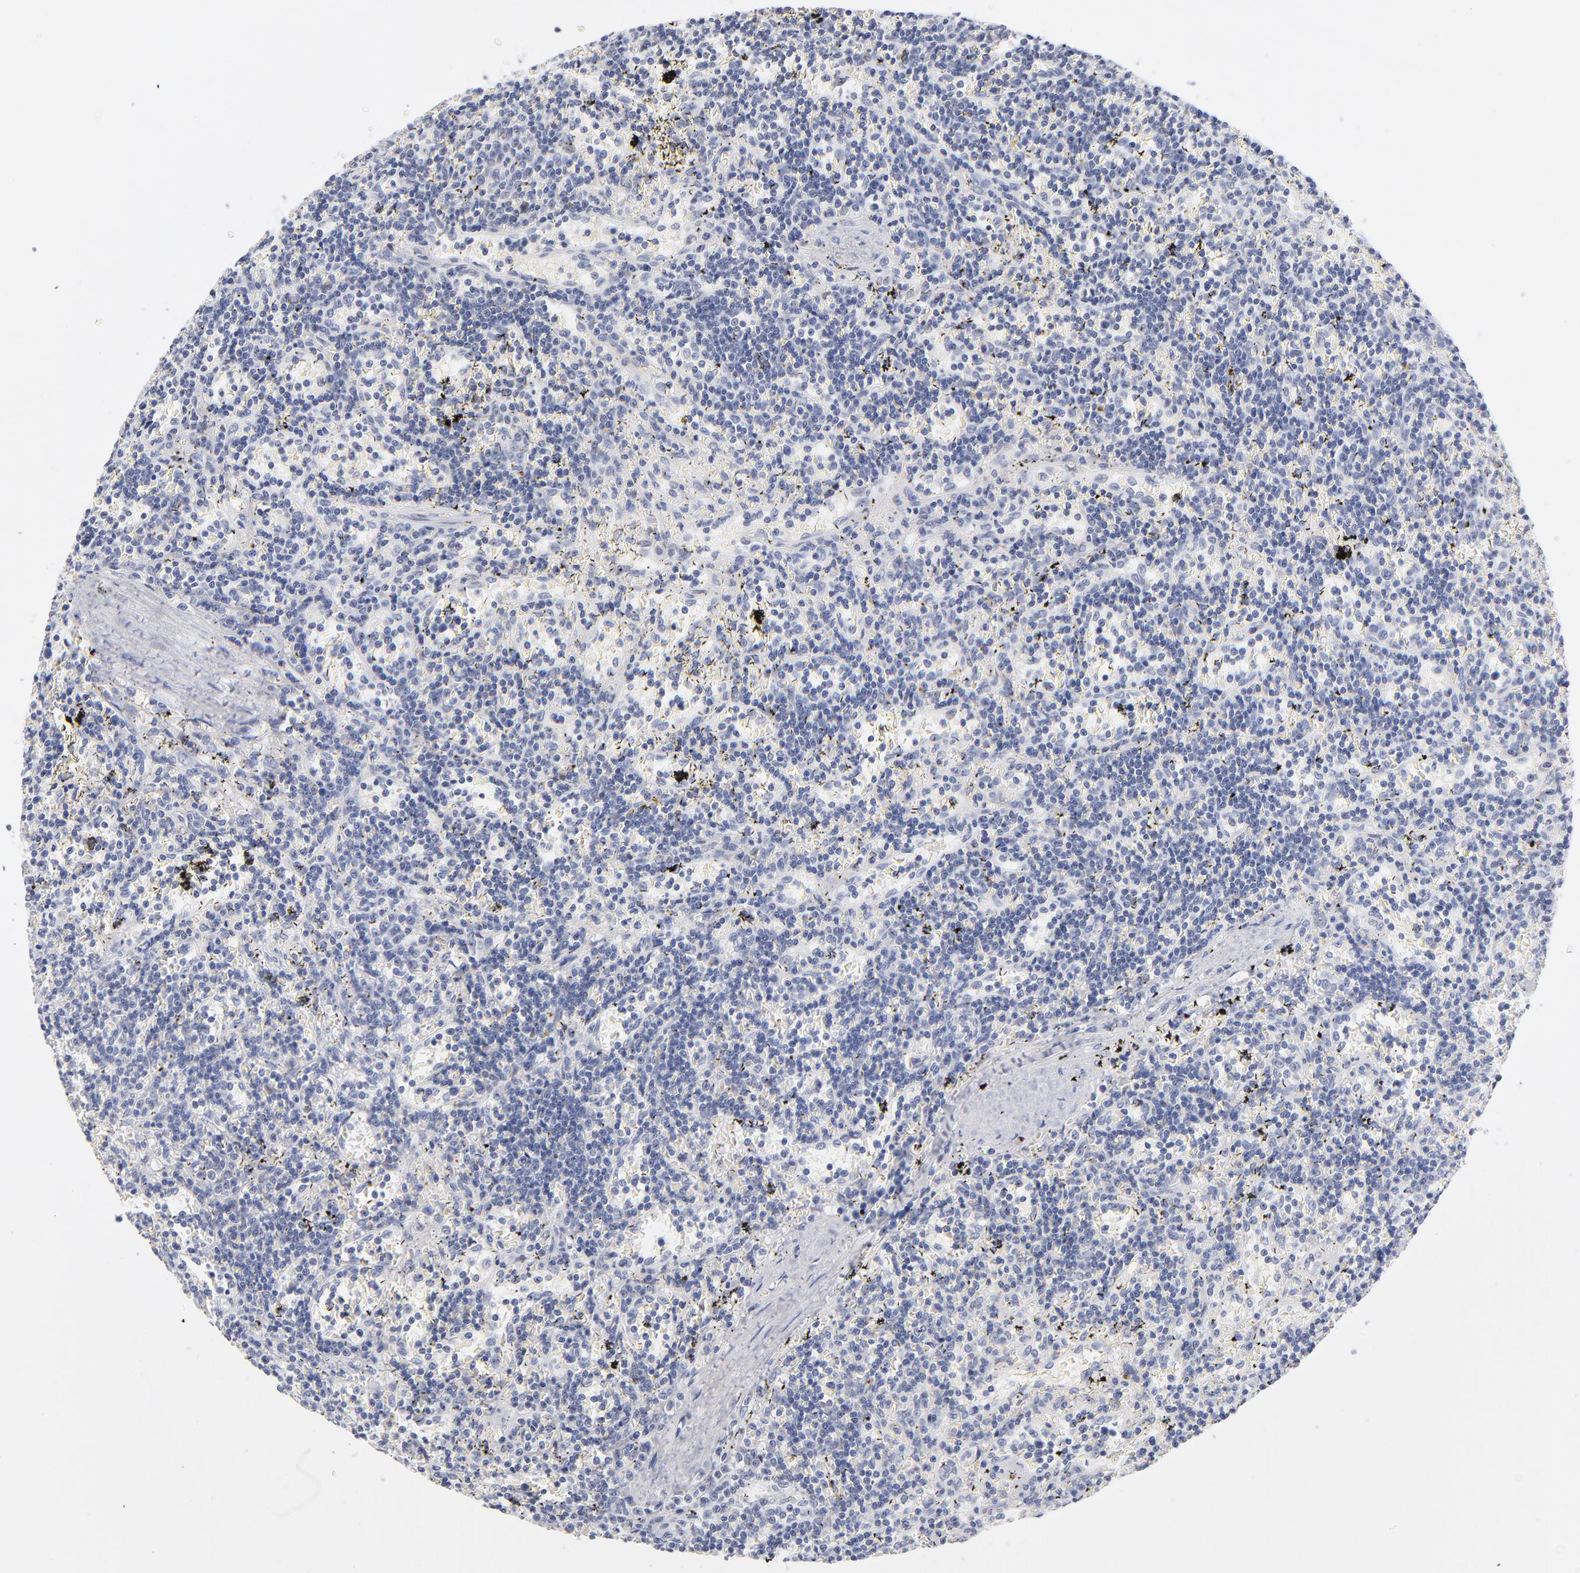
{"staining": {"intensity": "negative", "quantity": "none", "location": "none"}, "tissue": "lymphoma", "cell_type": "Tumor cells", "image_type": "cancer", "snomed": [{"axis": "morphology", "description": "Malignant lymphoma, non-Hodgkin's type, Low grade"}, {"axis": "topography", "description": "Spleen"}], "caption": "Immunohistochemistry photomicrograph of malignant lymphoma, non-Hodgkin's type (low-grade) stained for a protein (brown), which demonstrates no staining in tumor cells.", "gene": "KHNYN", "patient": {"sex": "male", "age": 60}}